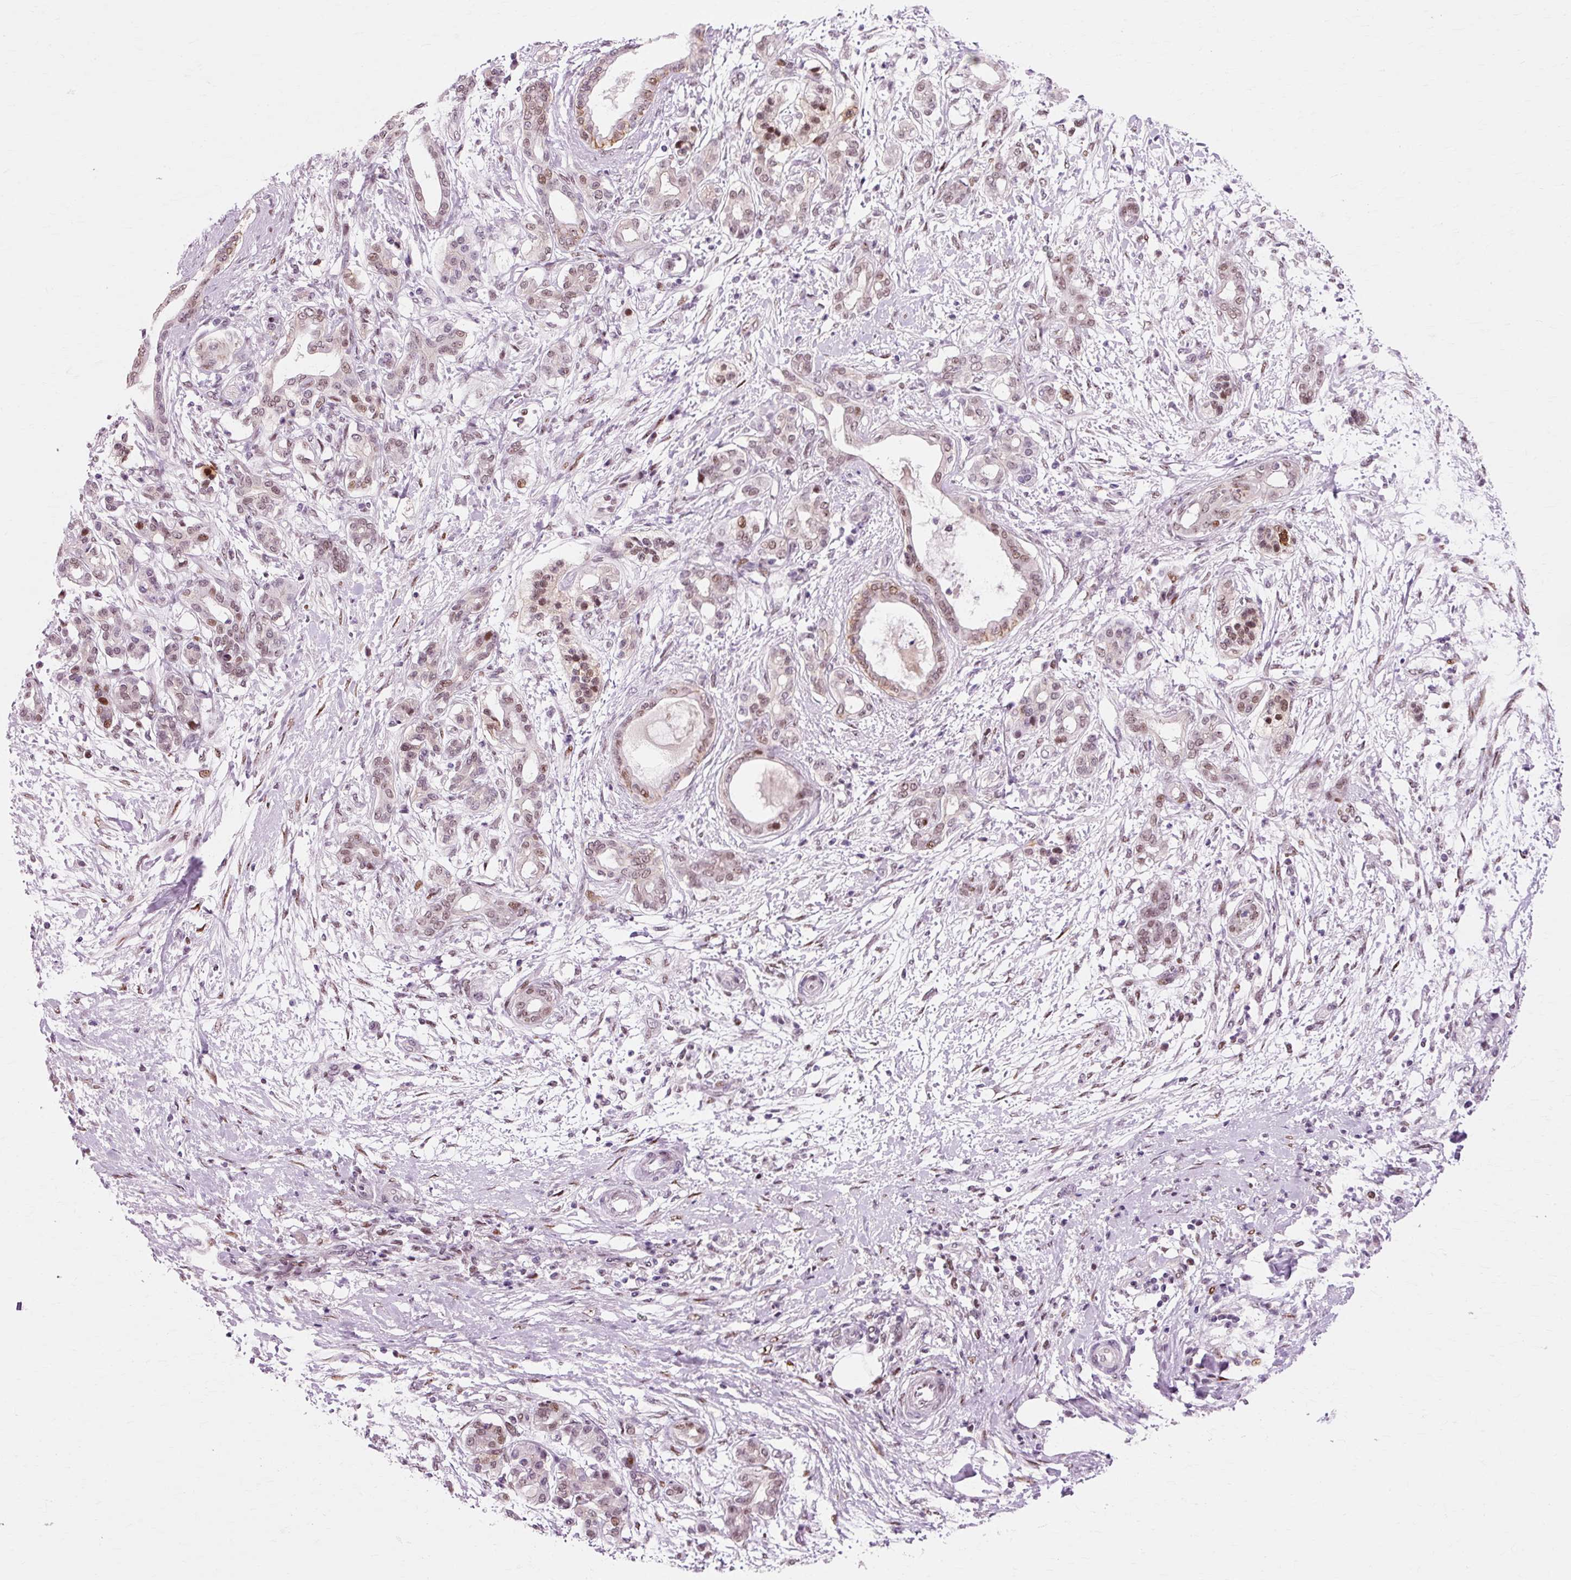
{"staining": {"intensity": "moderate", "quantity": "25%-75%", "location": "nuclear"}, "tissue": "pancreatic cancer", "cell_type": "Tumor cells", "image_type": "cancer", "snomed": [{"axis": "morphology", "description": "Adenocarcinoma, NOS"}, {"axis": "topography", "description": "Pancreas"}], "caption": "Immunohistochemical staining of human pancreatic cancer (adenocarcinoma) demonstrates medium levels of moderate nuclear positivity in approximately 25%-75% of tumor cells.", "gene": "MACROD2", "patient": {"sex": "female", "age": 55}}